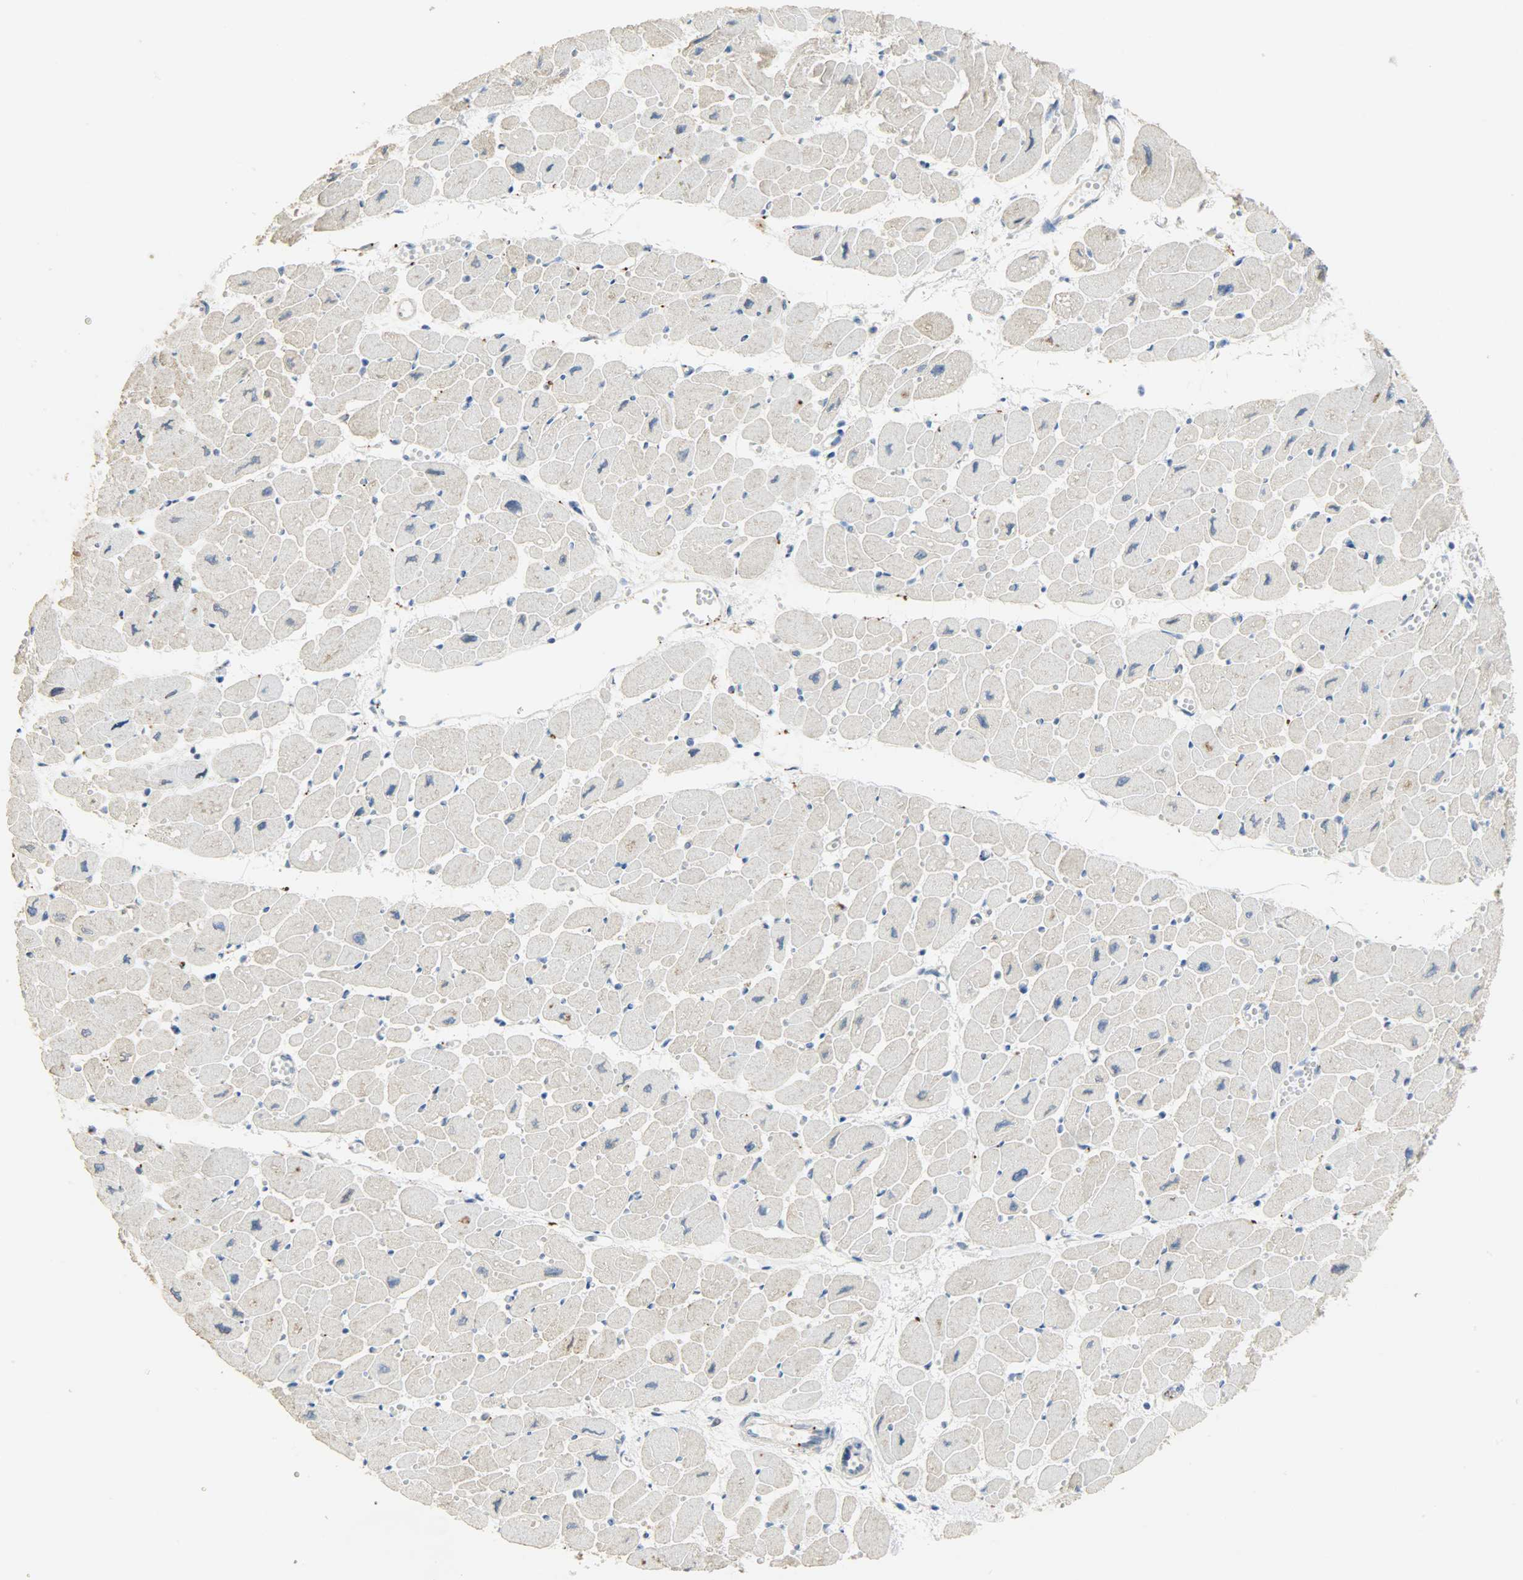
{"staining": {"intensity": "negative", "quantity": "none", "location": "none"}, "tissue": "heart muscle", "cell_type": "Cardiomyocytes", "image_type": "normal", "snomed": [{"axis": "morphology", "description": "Normal tissue, NOS"}, {"axis": "topography", "description": "Heart"}], "caption": "Immunohistochemistry of unremarkable heart muscle shows no staining in cardiomyocytes.", "gene": "GIT2", "patient": {"sex": "female", "age": 54}}